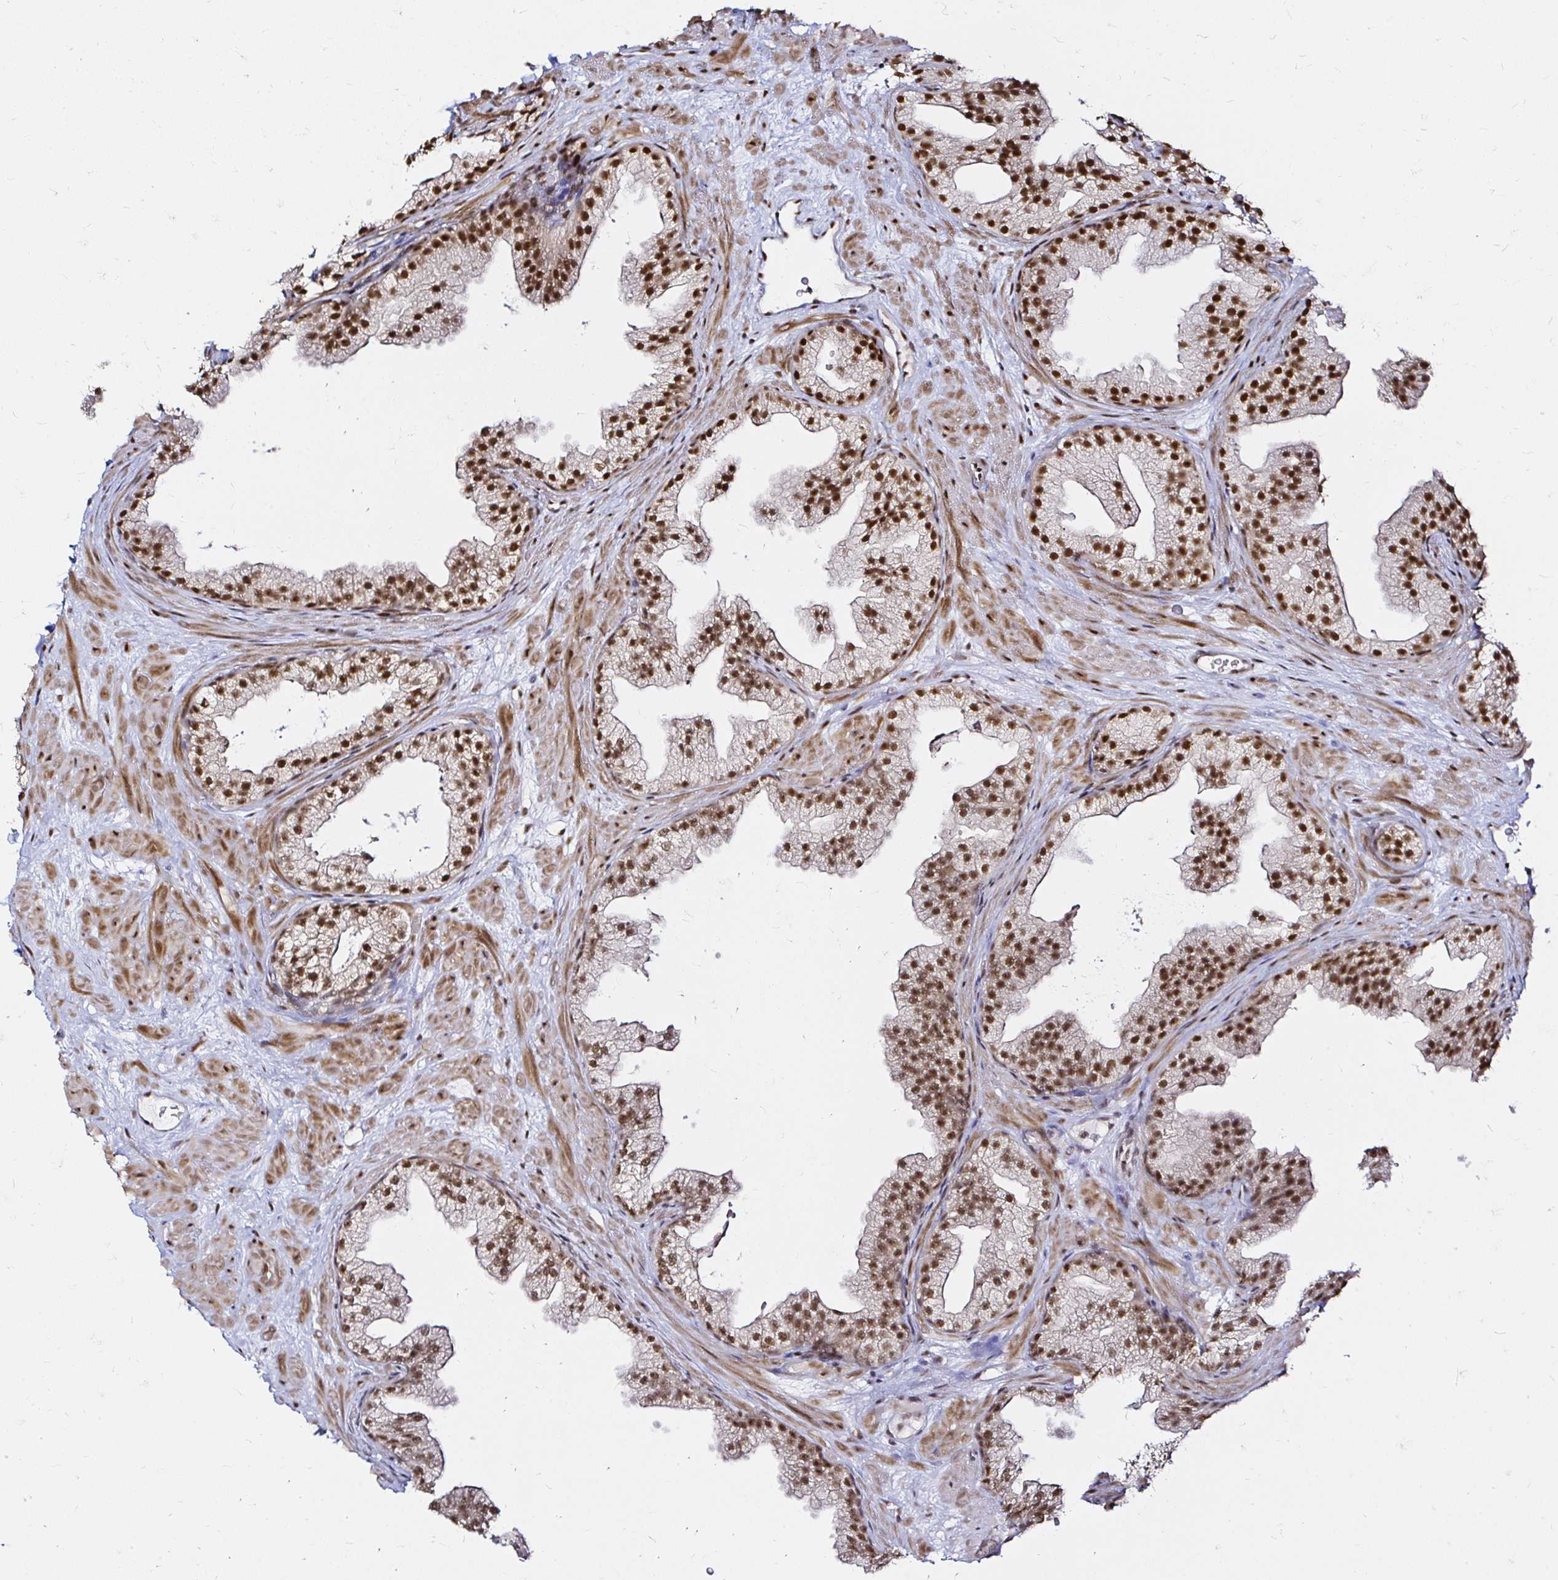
{"staining": {"intensity": "strong", "quantity": ">75%", "location": "nuclear"}, "tissue": "prostate", "cell_type": "Glandular cells", "image_type": "normal", "snomed": [{"axis": "morphology", "description": "Normal tissue, NOS"}, {"axis": "topography", "description": "Prostate"}], "caption": "Immunohistochemistry image of benign human prostate stained for a protein (brown), which reveals high levels of strong nuclear staining in about >75% of glandular cells.", "gene": "SNRPC", "patient": {"sex": "male", "age": 37}}